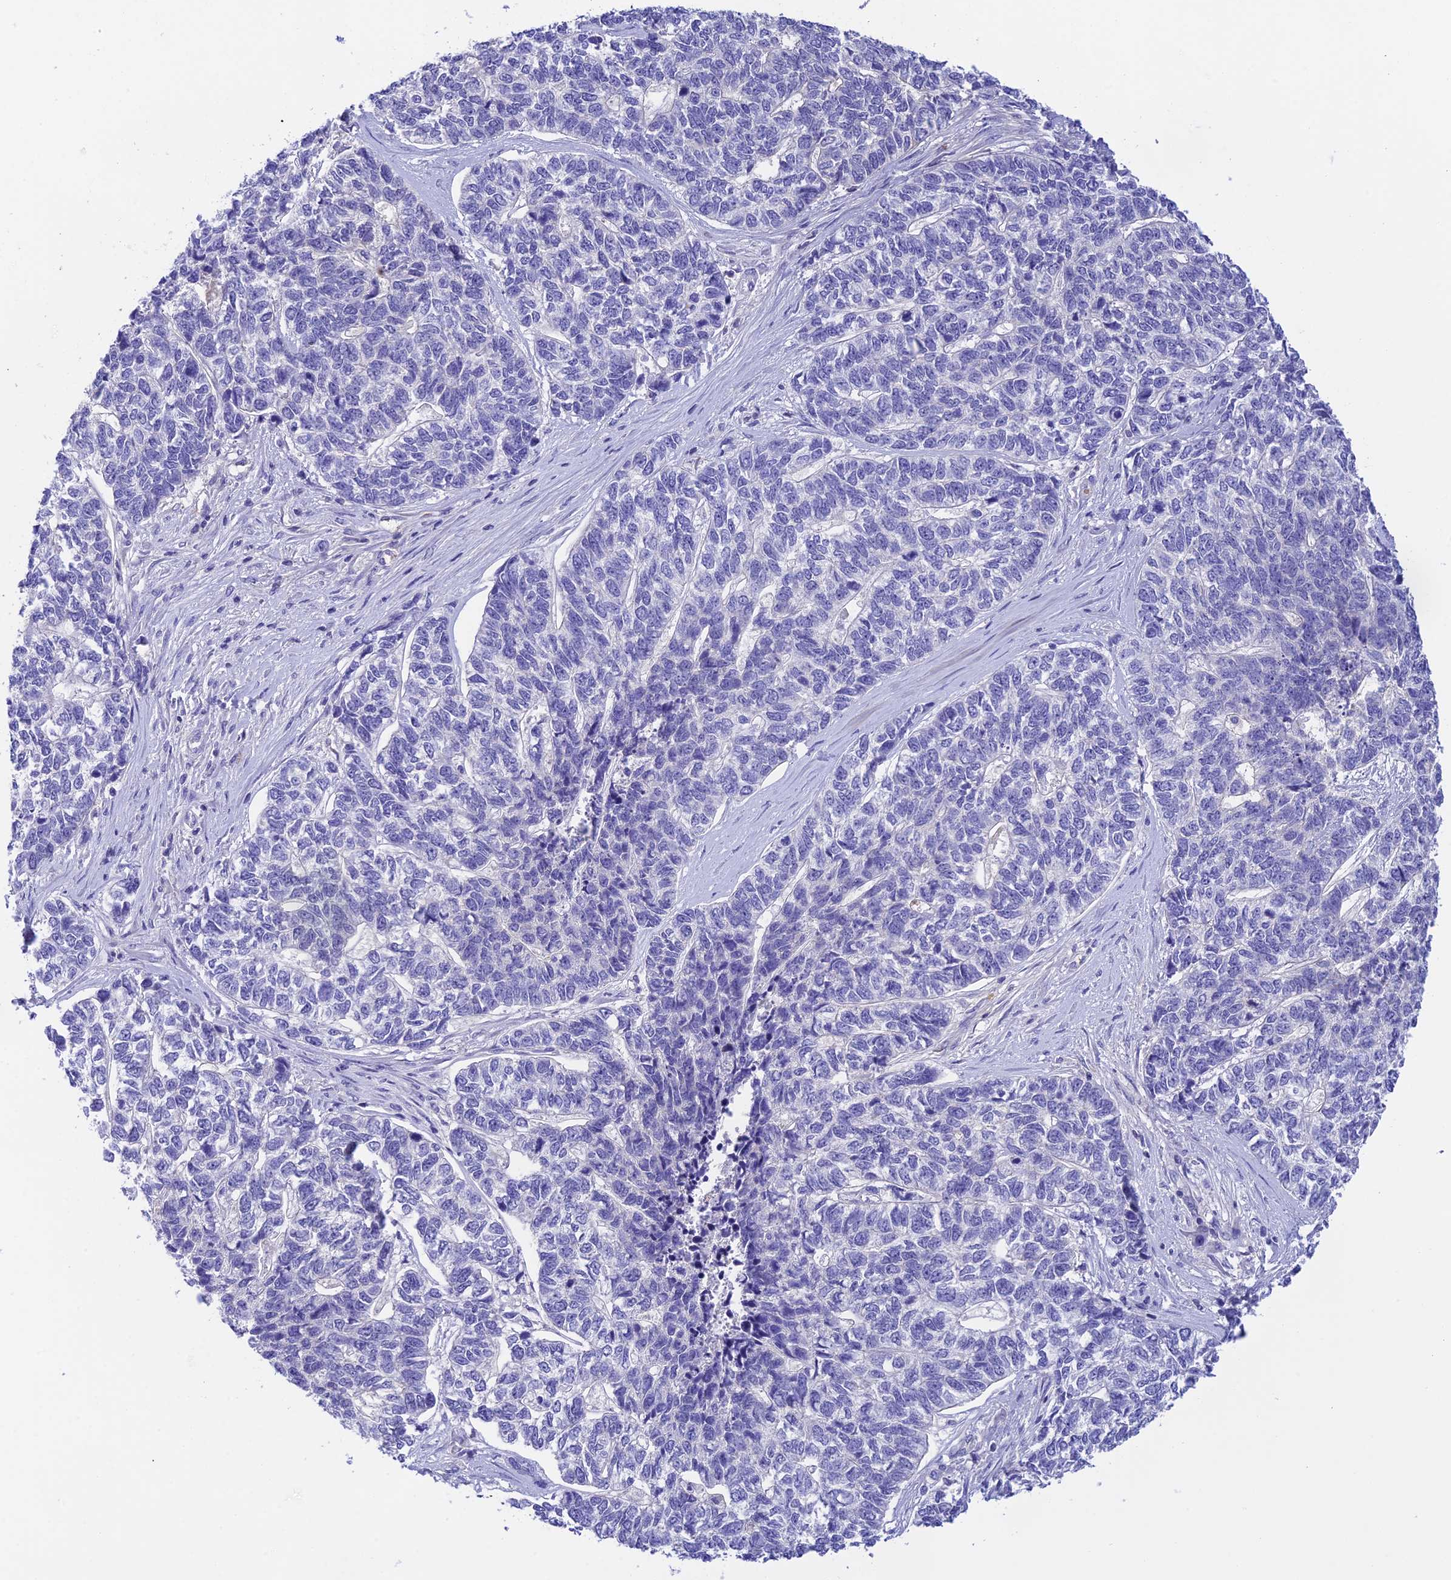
{"staining": {"intensity": "negative", "quantity": "none", "location": "none"}, "tissue": "skin cancer", "cell_type": "Tumor cells", "image_type": "cancer", "snomed": [{"axis": "morphology", "description": "Basal cell carcinoma"}, {"axis": "topography", "description": "Skin"}], "caption": "Protein analysis of skin basal cell carcinoma reveals no significant staining in tumor cells. (DAB immunohistochemistry (IHC), high magnification).", "gene": "HDHD2", "patient": {"sex": "female", "age": 65}}